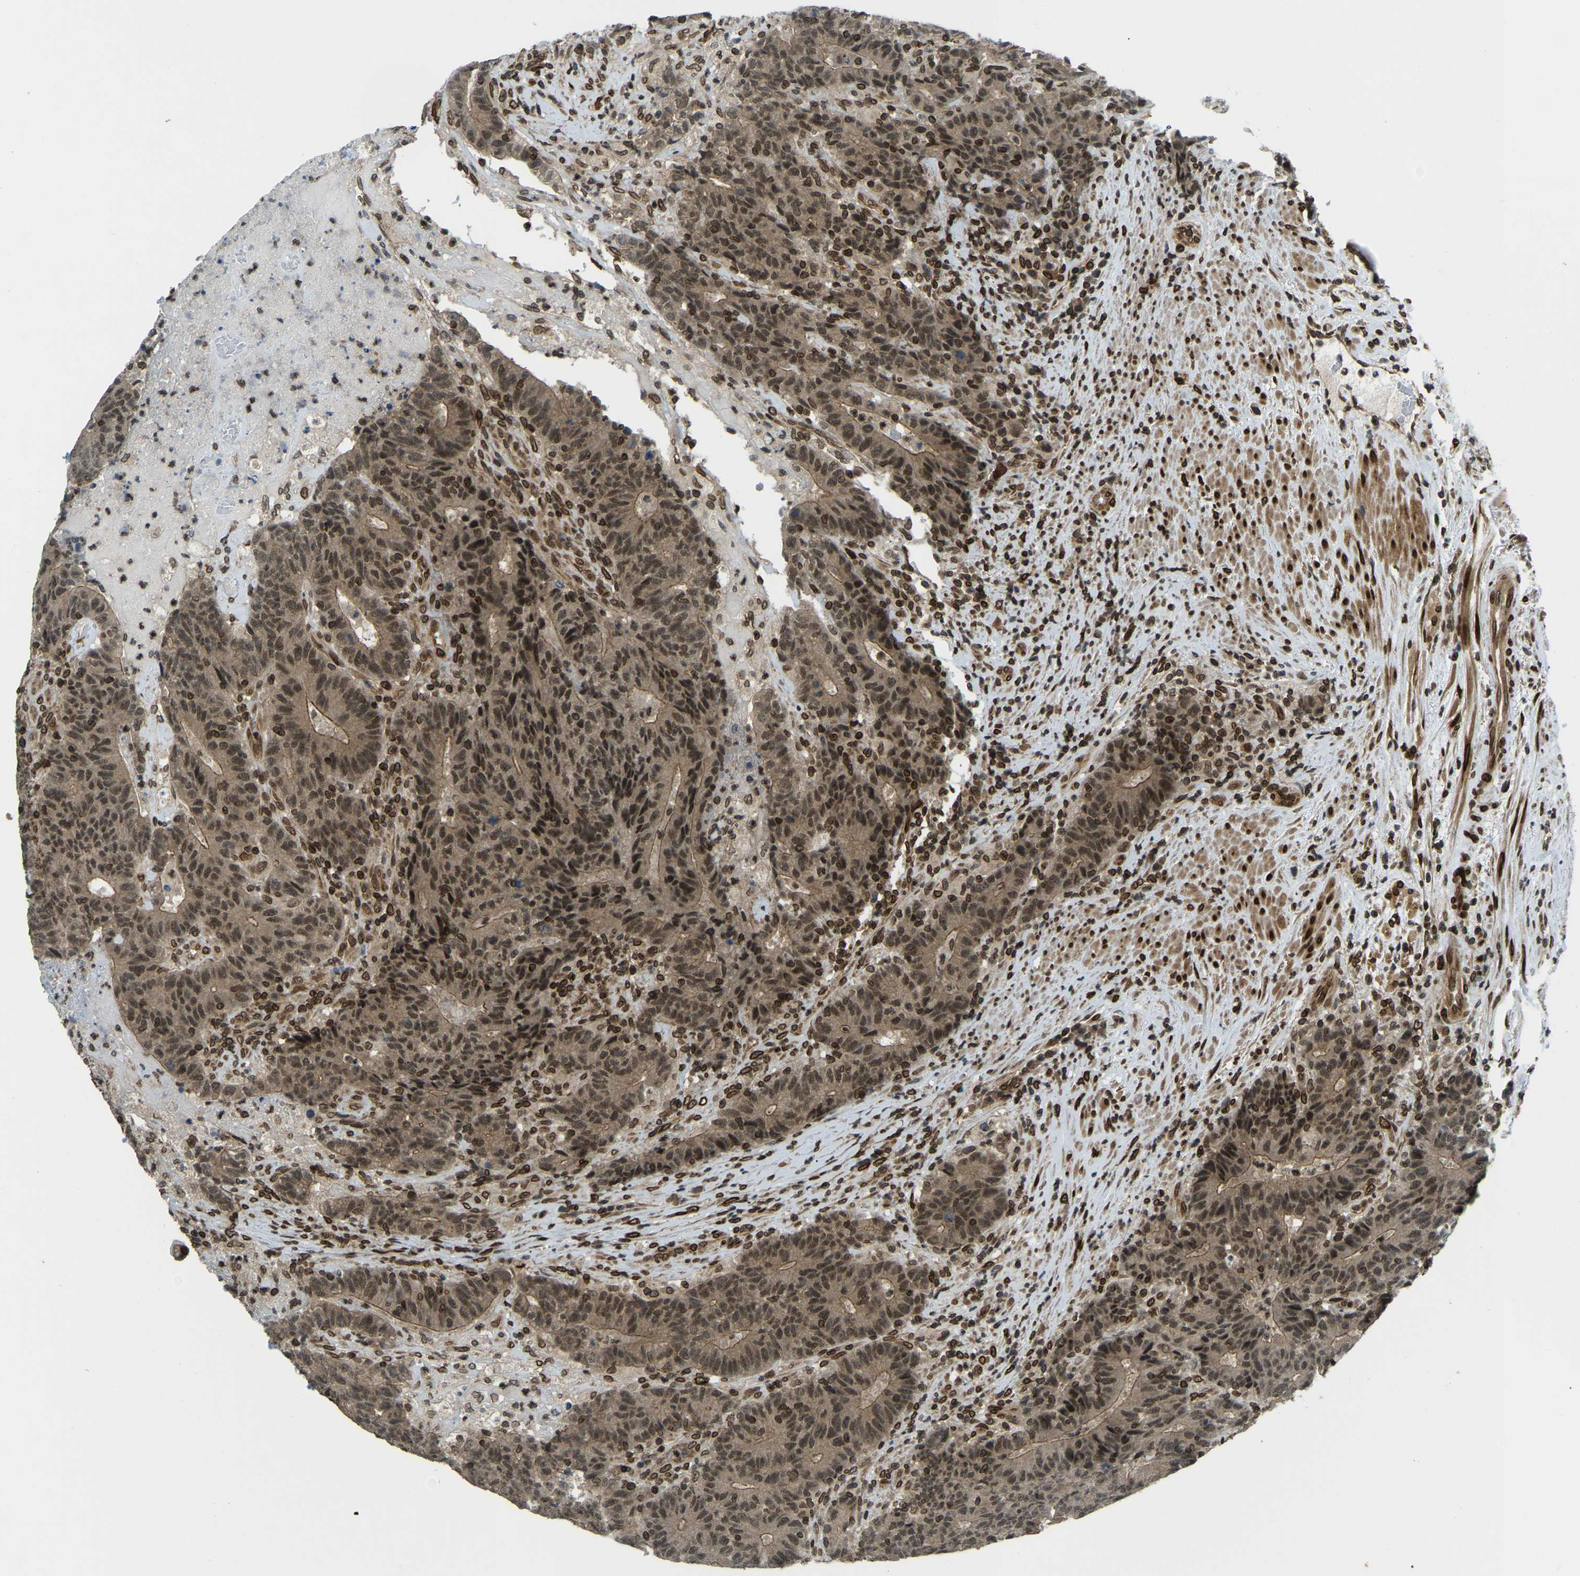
{"staining": {"intensity": "moderate", "quantity": ">75%", "location": "cytoplasmic/membranous,nuclear"}, "tissue": "colorectal cancer", "cell_type": "Tumor cells", "image_type": "cancer", "snomed": [{"axis": "morphology", "description": "Normal tissue, NOS"}, {"axis": "morphology", "description": "Adenocarcinoma, NOS"}, {"axis": "topography", "description": "Colon"}], "caption": "Immunohistochemistry of colorectal adenocarcinoma reveals medium levels of moderate cytoplasmic/membranous and nuclear expression in approximately >75% of tumor cells.", "gene": "SYNE1", "patient": {"sex": "female", "age": 75}}